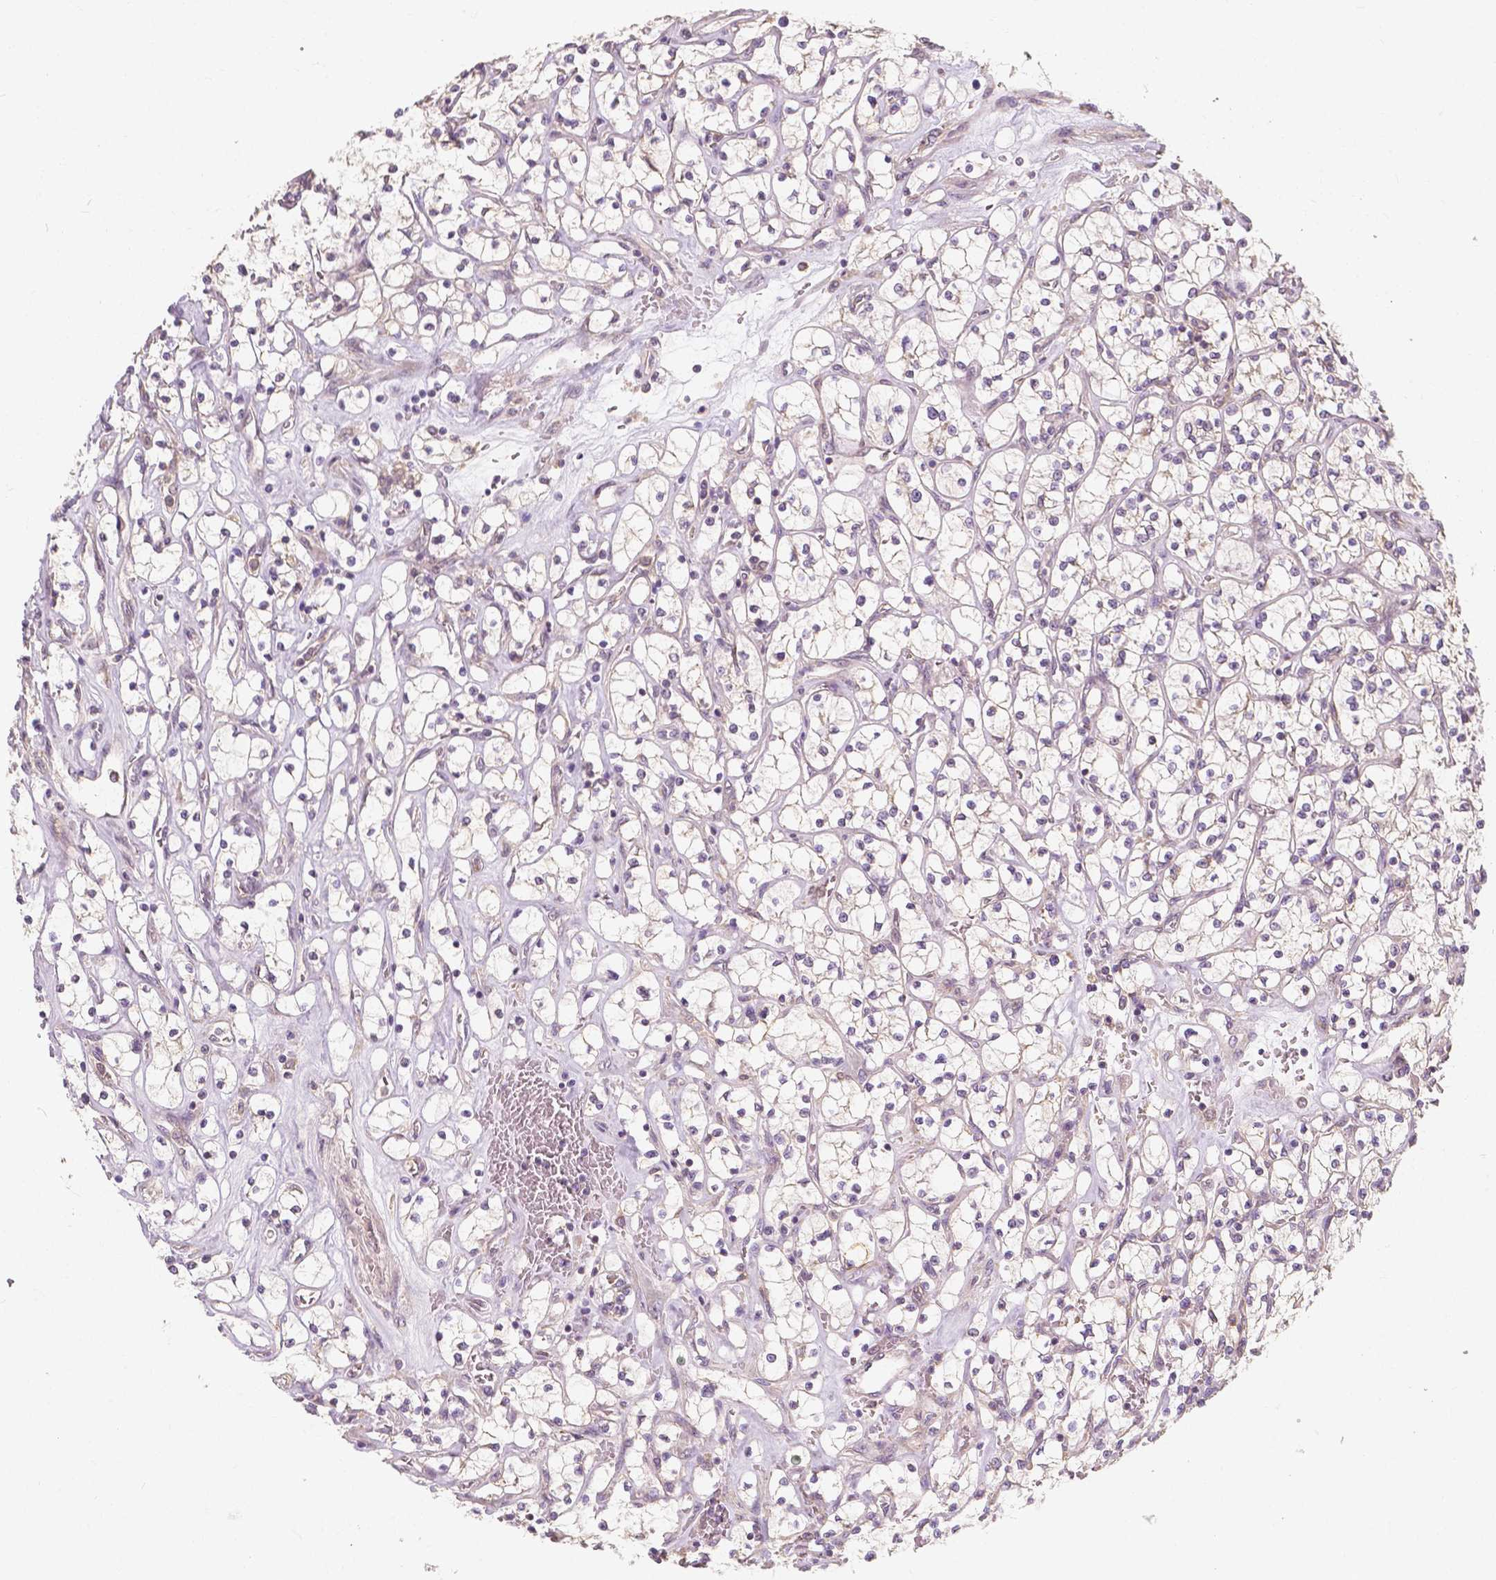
{"staining": {"intensity": "weak", "quantity": "<25%", "location": "cytoplasmic/membranous"}, "tissue": "renal cancer", "cell_type": "Tumor cells", "image_type": "cancer", "snomed": [{"axis": "morphology", "description": "Adenocarcinoma, NOS"}, {"axis": "topography", "description": "Kidney"}], "caption": "The image exhibits no staining of tumor cells in renal cancer (adenocarcinoma).", "gene": "SNX12", "patient": {"sex": "female", "age": 64}}